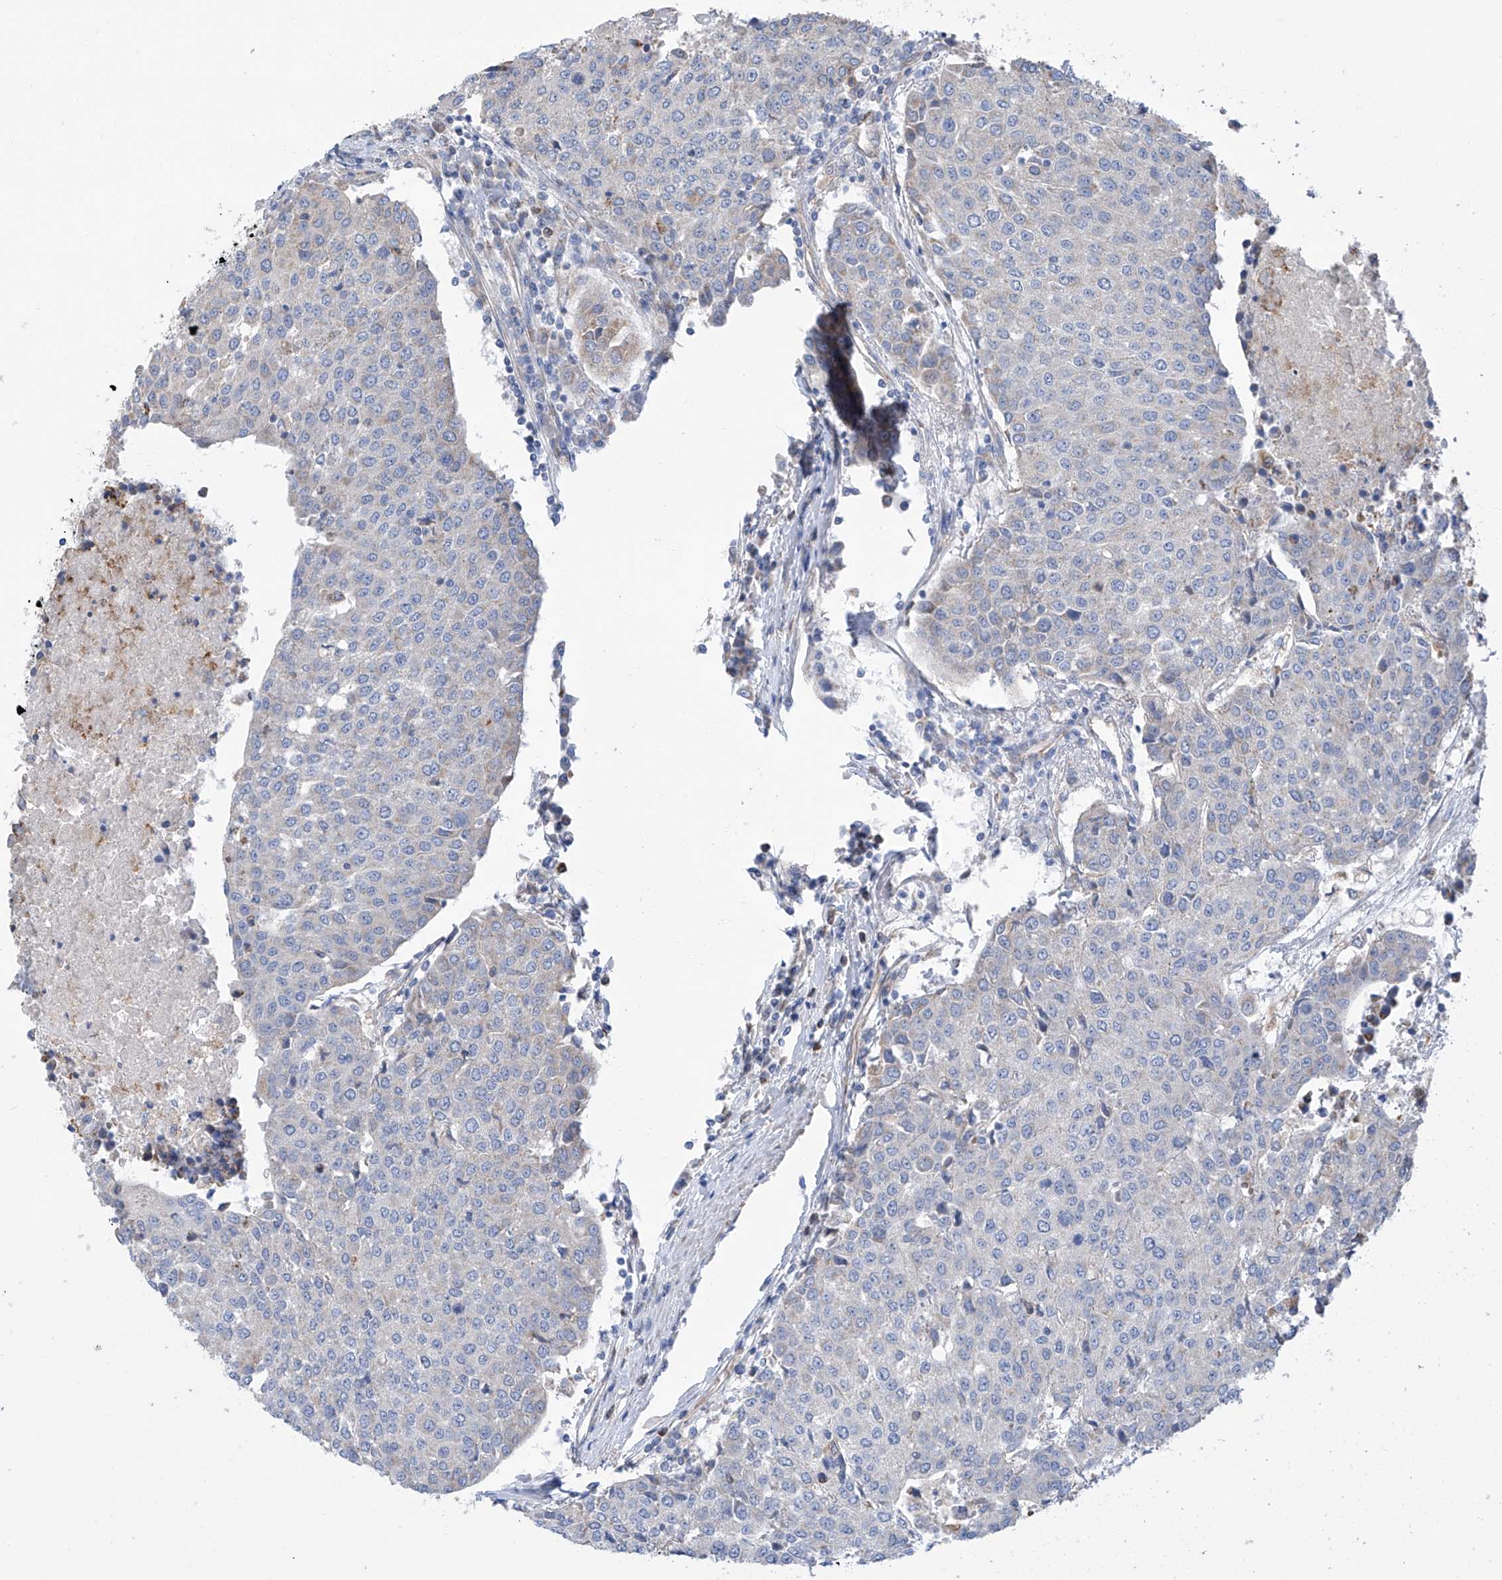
{"staining": {"intensity": "negative", "quantity": "none", "location": "none"}, "tissue": "urothelial cancer", "cell_type": "Tumor cells", "image_type": "cancer", "snomed": [{"axis": "morphology", "description": "Urothelial carcinoma, High grade"}, {"axis": "topography", "description": "Urinary bladder"}], "caption": "This is an immunohistochemistry photomicrograph of urothelial cancer. There is no expression in tumor cells.", "gene": "EIF5B", "patient": {"sex": "female", "age": 85}}